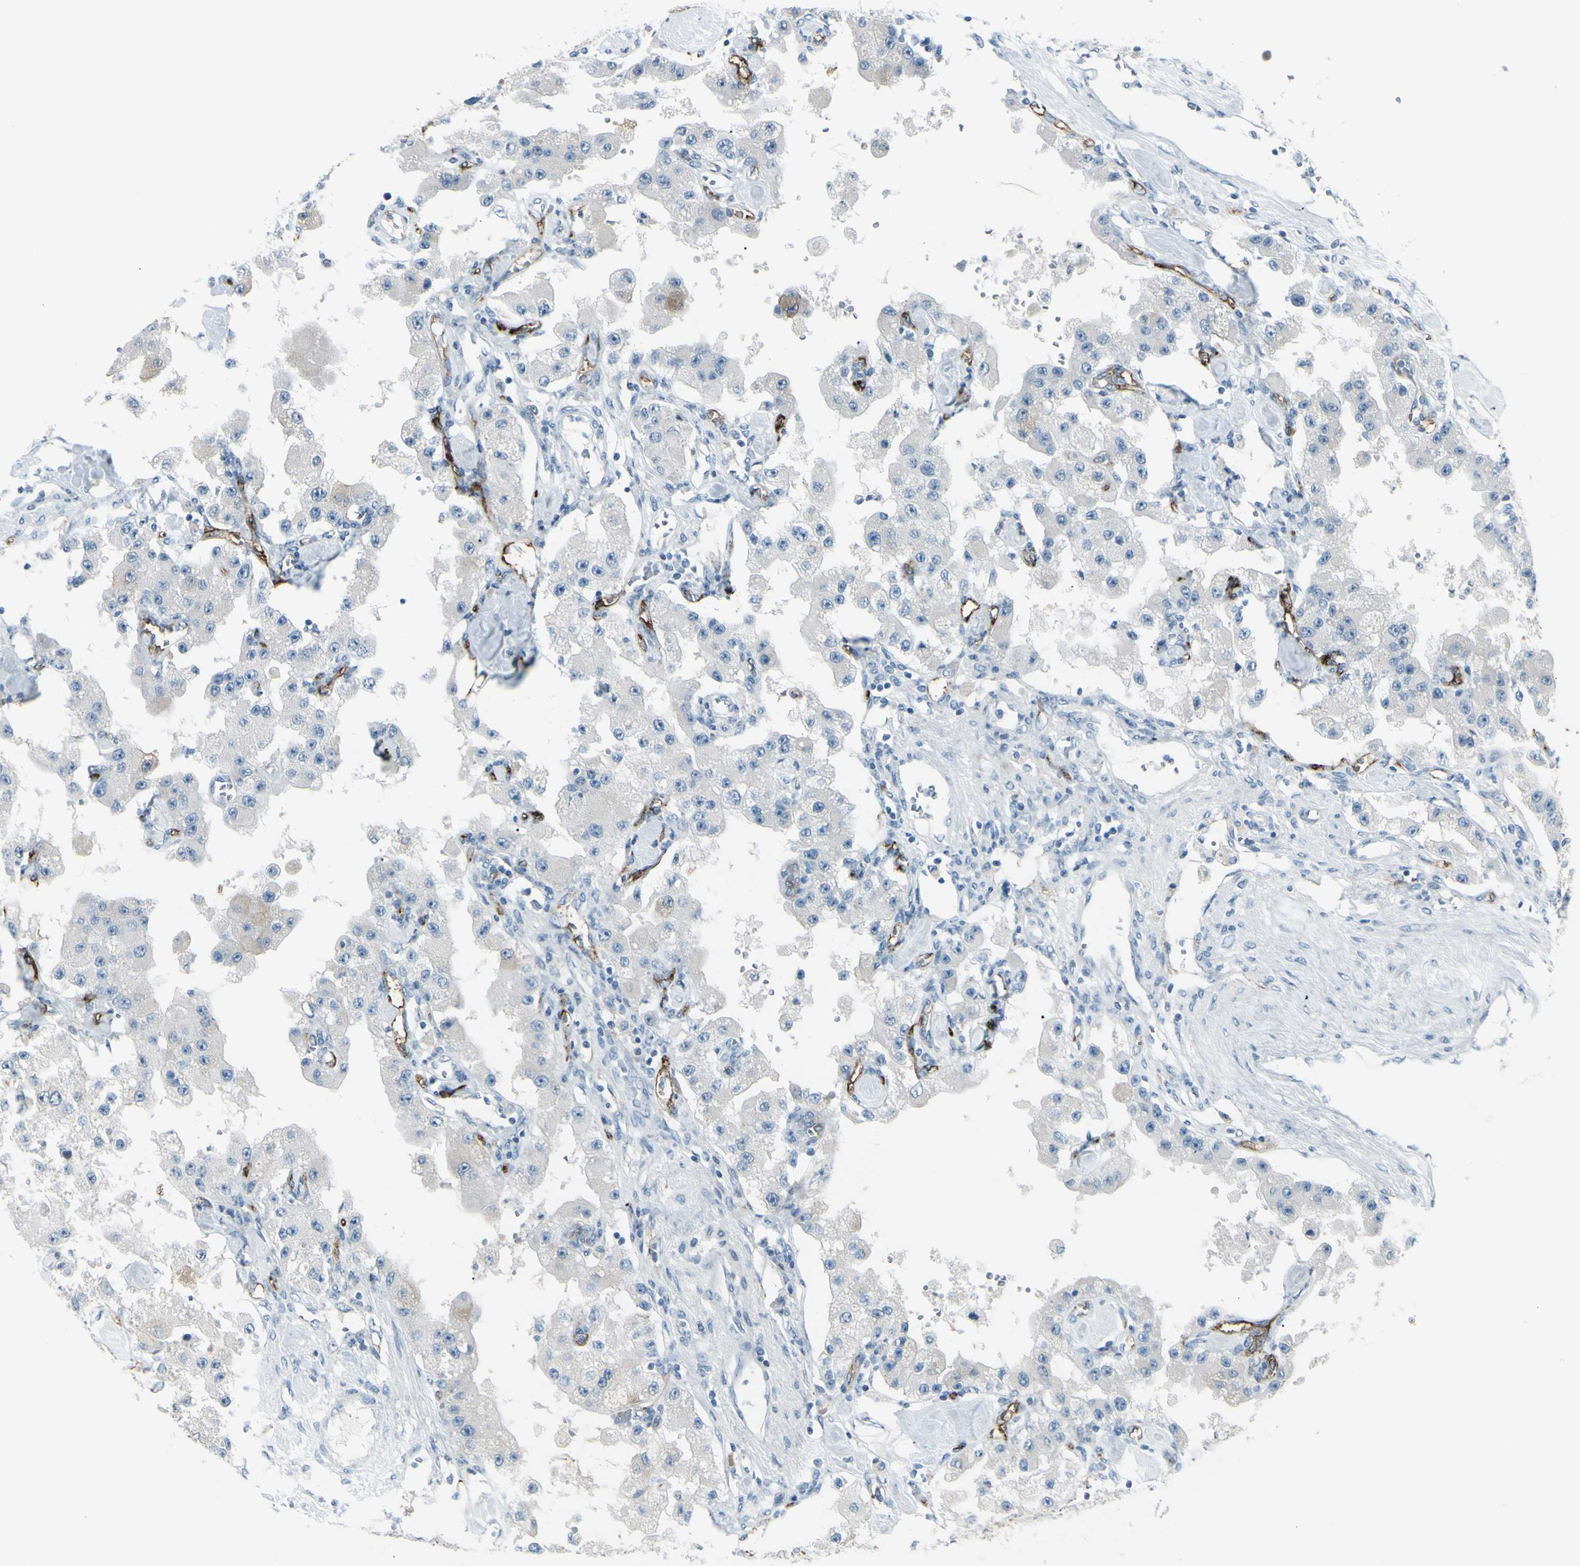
{"staining": {"intensity": "weak", "quantity": "<25%", "location": "cytoplasmic/membranous"}, "tissue": "carcinoid", "cell_type": "Tumor cells", "image_type": "cancer", "snomed": [{"axis": "morphology", "description": "Carcinoid, malignant, NOS"}, {"axis": "topography", "description": "Pancreas"}], "caption": "IHC photomicrograph of human malignant carcinoid stained for a protein (brown), which reveals no expression in tumor cells. (Brightfield microscopy of DAB immunohistochemistry (IHC) at high magnification).", "gene": "GPR34", "patient": {"sex": "male", "age": 41}}